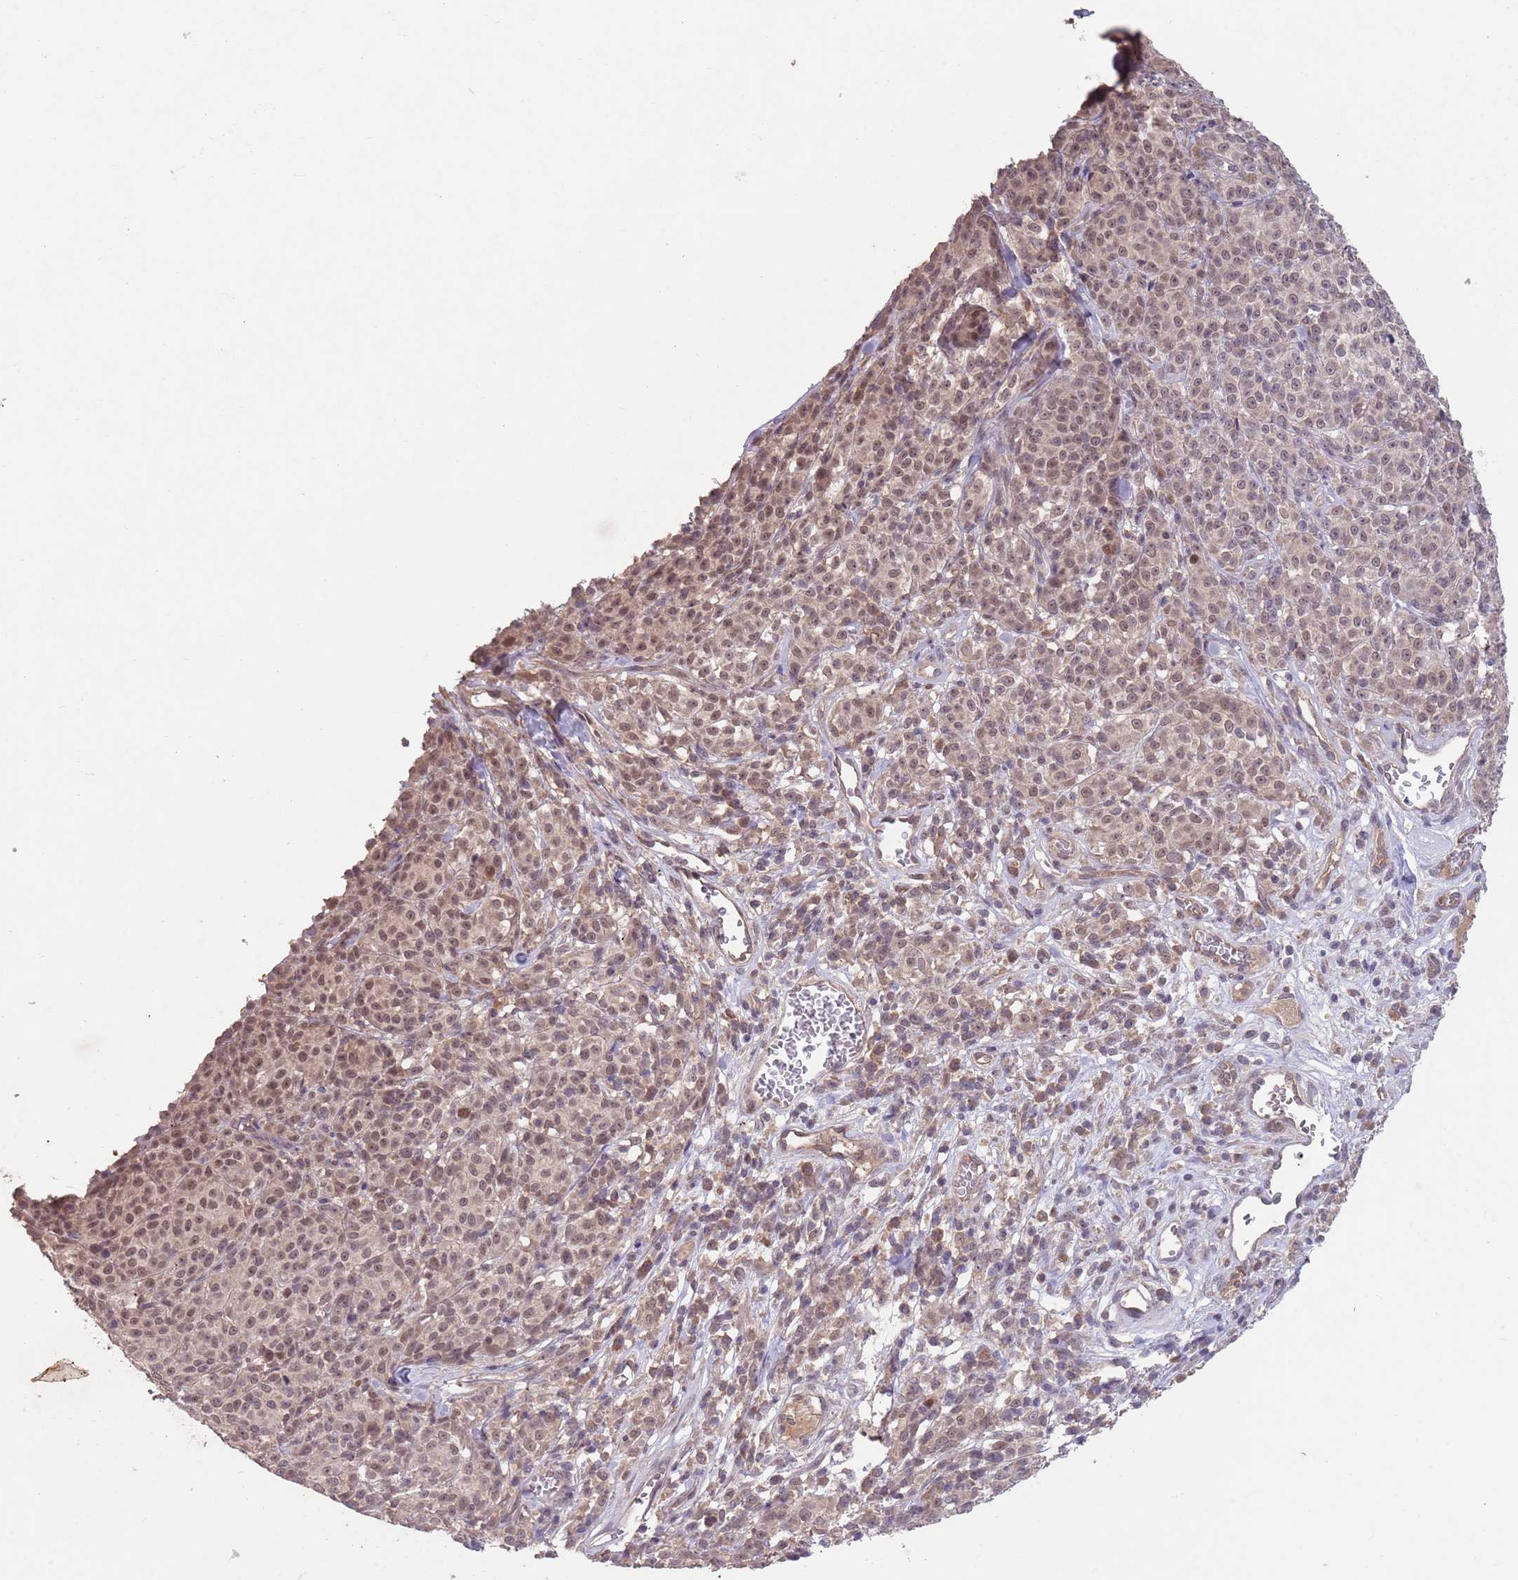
{"staining": {"intensity": "weak", "quantity": "25%-75%", "location": "nuclear"}, "tissue": "melanoma", "cell_type": "Tumor cells", "image_type": "cancer", "snomed": [{"axis": "morphology", "description": "Normal tissue, NOS"}, {"axis": "morphology", "description": "Malignant melanoma, NOS"}, {"axis": "topography", "description": "Skin"}], "caption": "About 25%-75% of tumor cells in melanoma demonstrate weak nuclear protein staining as visualized by brown immunohistochemical staining.", "gene": "MEI1", "patient": {"sex": "female", "age": 34}}